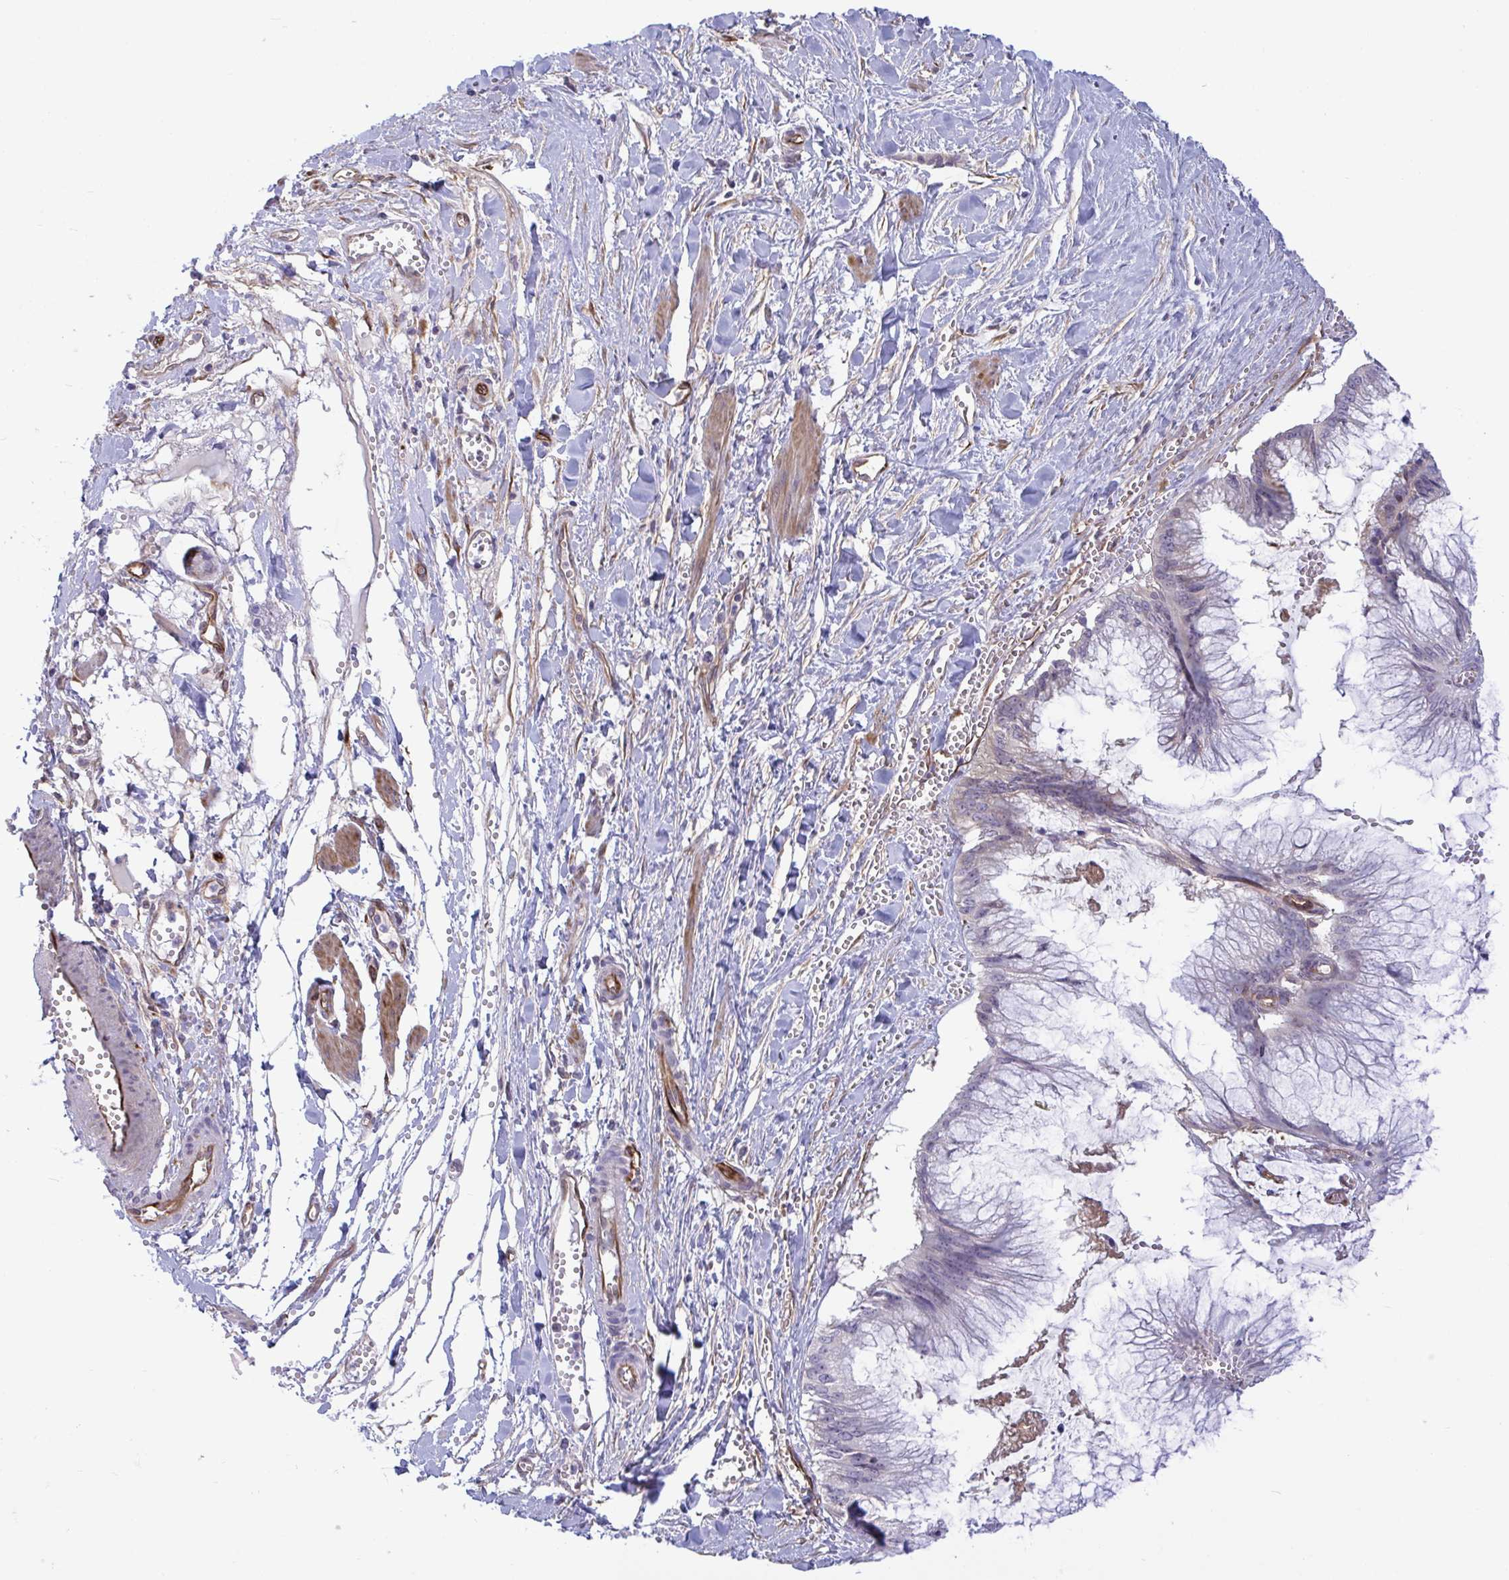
{"staining": {"intensity": "weak", "quantity": "25%-75%", "location": "cytoplasmic/membranous"}, "tissue": "ovarian cancer", "cell_type": "Tumor cells", "image_type": "cancer", "snomed": [{"axis": "morphology", "description": "Cystadenocarcinoma, mucinous, NOS"}, {"axis": "topography", "description": "Ovary"}], "caption": "This is an image of IHC staining of ovarian cancer (mucinous cystadenocarcinoma), which shows weak staining in the cytoplasmic/membranous of tumor cells.", "gene": "PRRT4", "patient": {"sex": "female", "age": 44}}